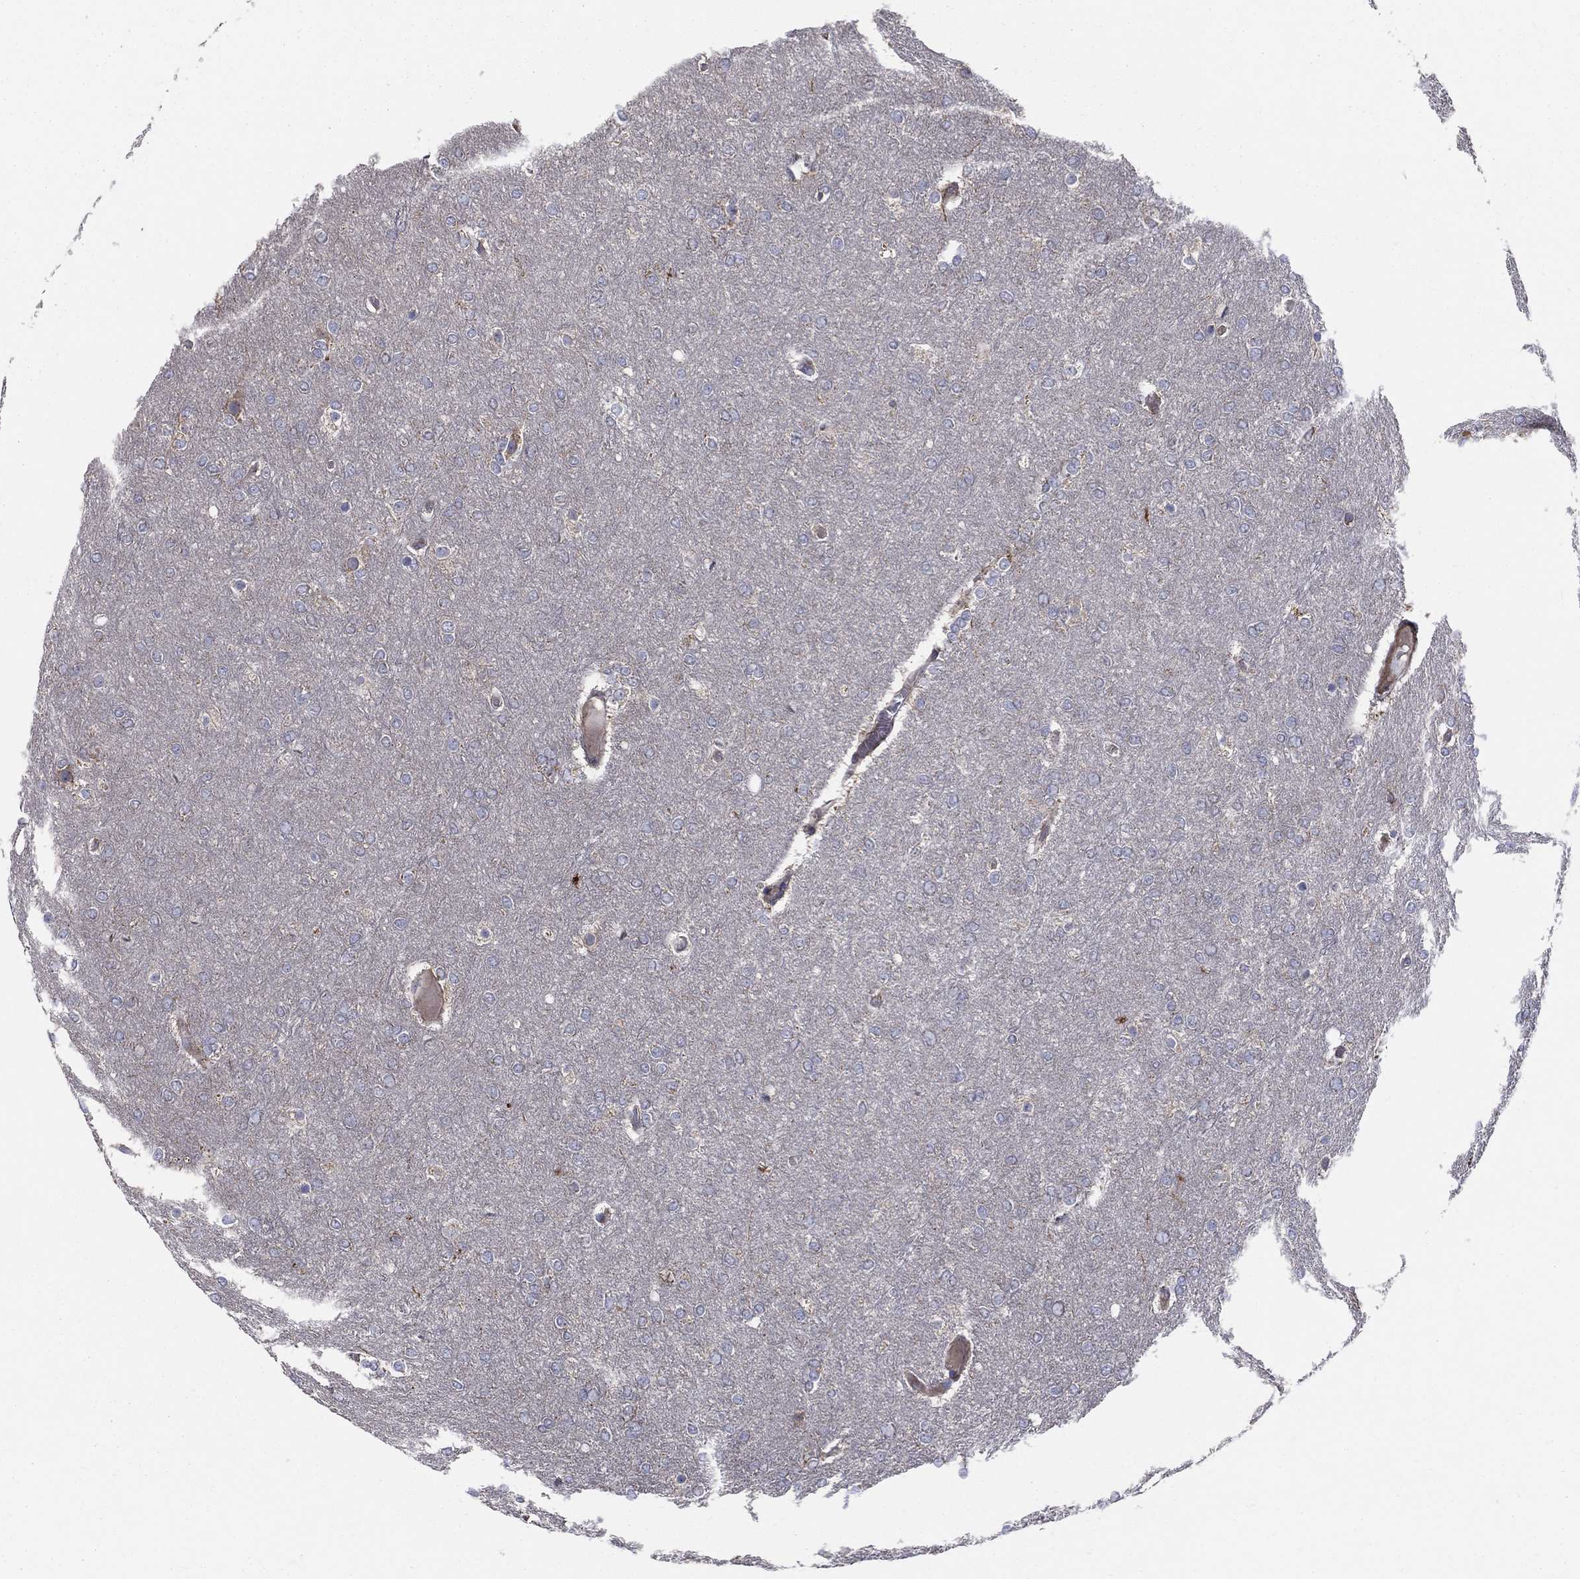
{"staining": {"intensity": "negative", "quantity": "none", "location": "none"}, "tissue": "glioma", "cell_type": "Tumor cells", "image_type": "cancer", "snomed": [{"axis": "morphology", "description": "Glioma, malignant, High grade"}, {"axis": "topography", "description": "Brain"}], "caption": "The immunohistochemistry image has no significant expression in tumor cells of malignant glioma (high-grade) tissue.", "gene": "MIX23", "patient": {"sex": "female", "age": 61}}